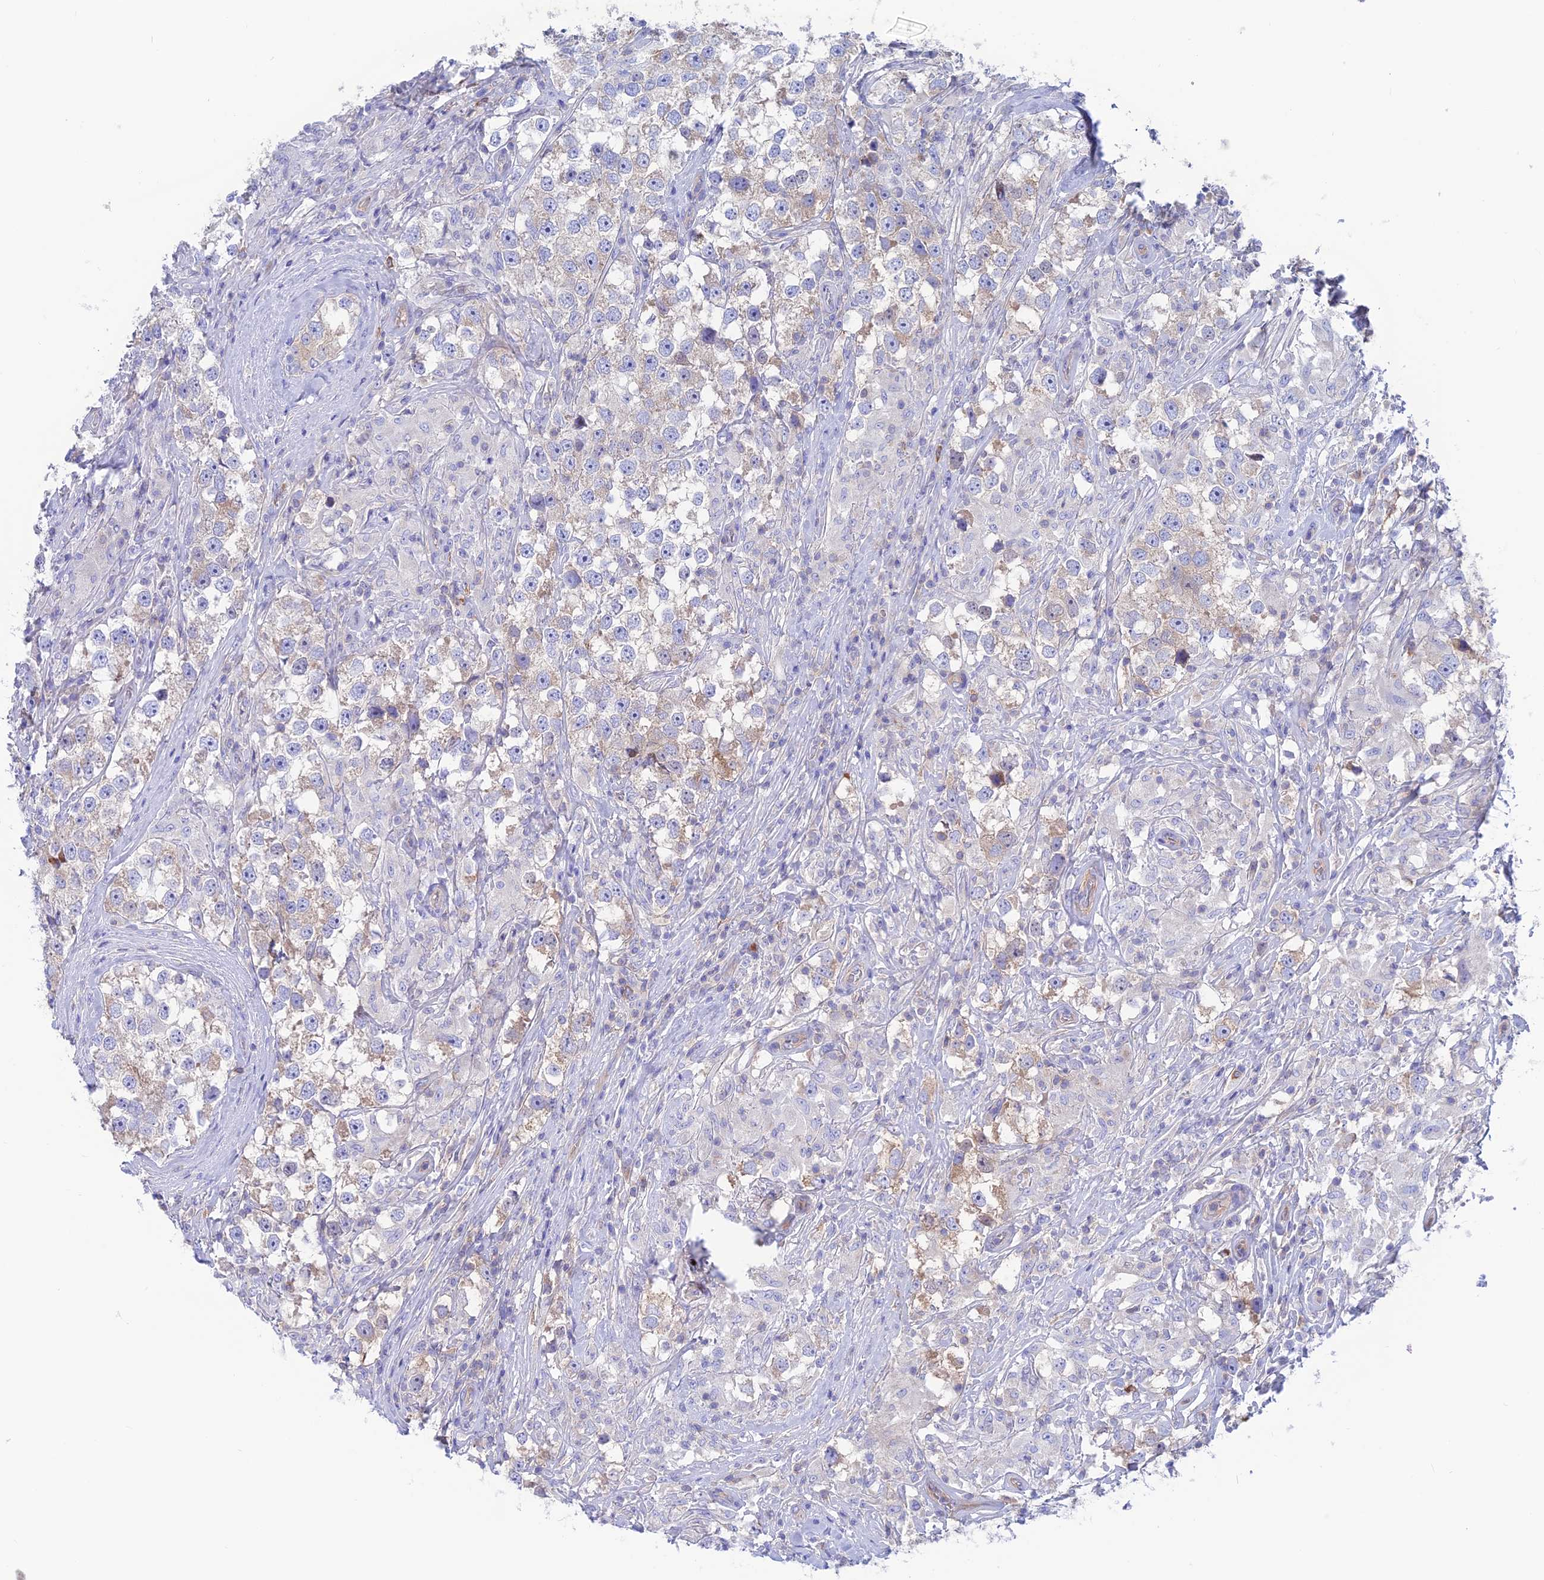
{"staining": {"intensity": "weak", "quantity": "<25%", "location": "cytoplasmic/membranous"}, "tissue": "testis cancer", "cell_type": "Tumor cells", "image_type": "cancer", "snomed": [{"axis": "morphology", "description": "Seminoma, NOS"}, {"axis": "topography", "description": "Testis"}], "caption": "IHC micrograph of human testis cancer stained for a protein (brown), which reveals no expression in tumor cells.", "gene": "LZTFL1", "patient": {"sex": "male", "age": 46}}